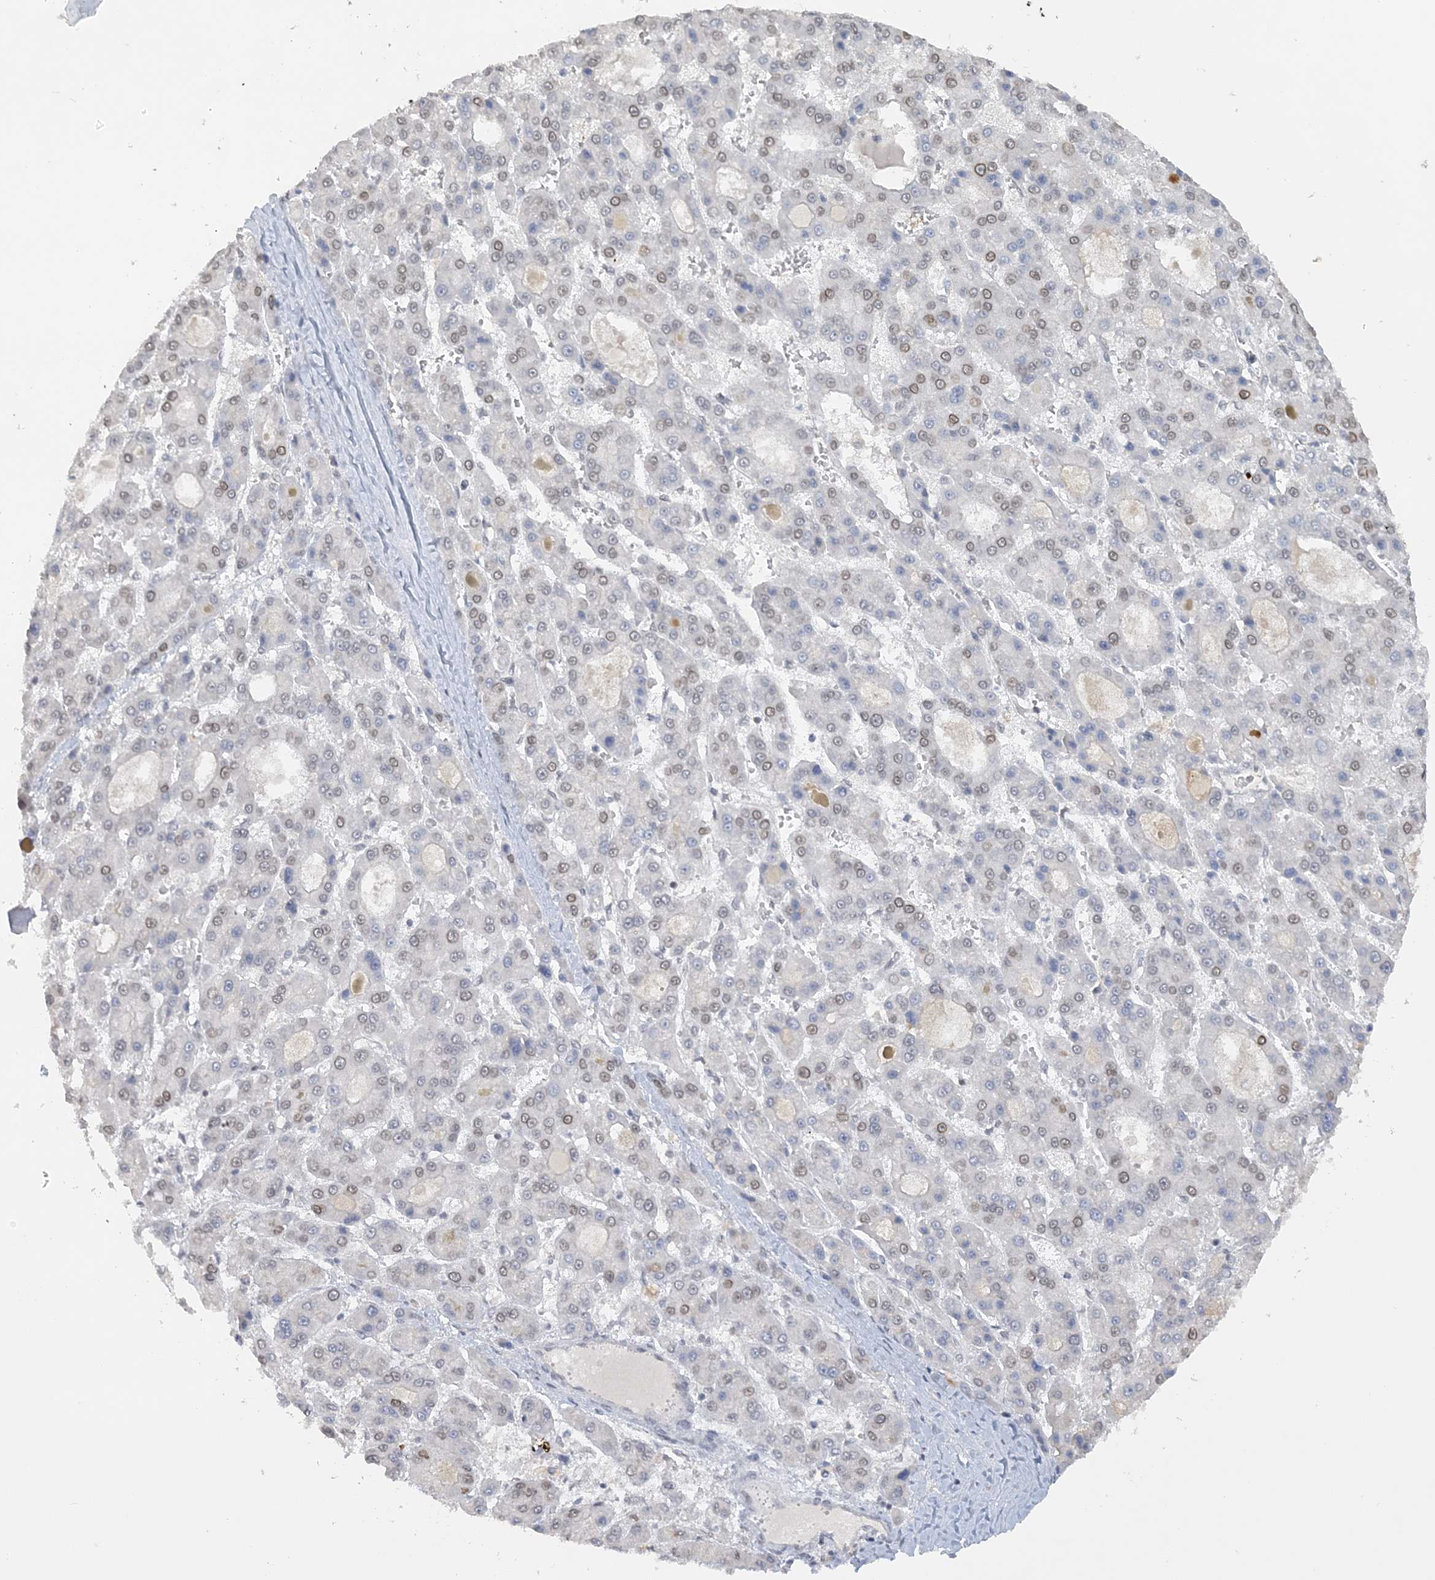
{"staining": {"intensity": "moderate", "quantity": "<25%", "location": "nuclear"}, "tissue": "liver cancer", "cell_type": "Tumor cells", "image_type": "cancer", "snomed": [{"axis": "morphology", "description": "Carcinoma, Hepatocellular, NOS"}, {"axis": "topography", "description": "Liver"}], "caption": "Tumor cells demonstrate low levels of moderate nuclear staining in approximately <25% of cells in liver cancer (hepatocellular carcinoma).", "gene": "KMT2D", "patient": {"sex": "male", "age": 70}}